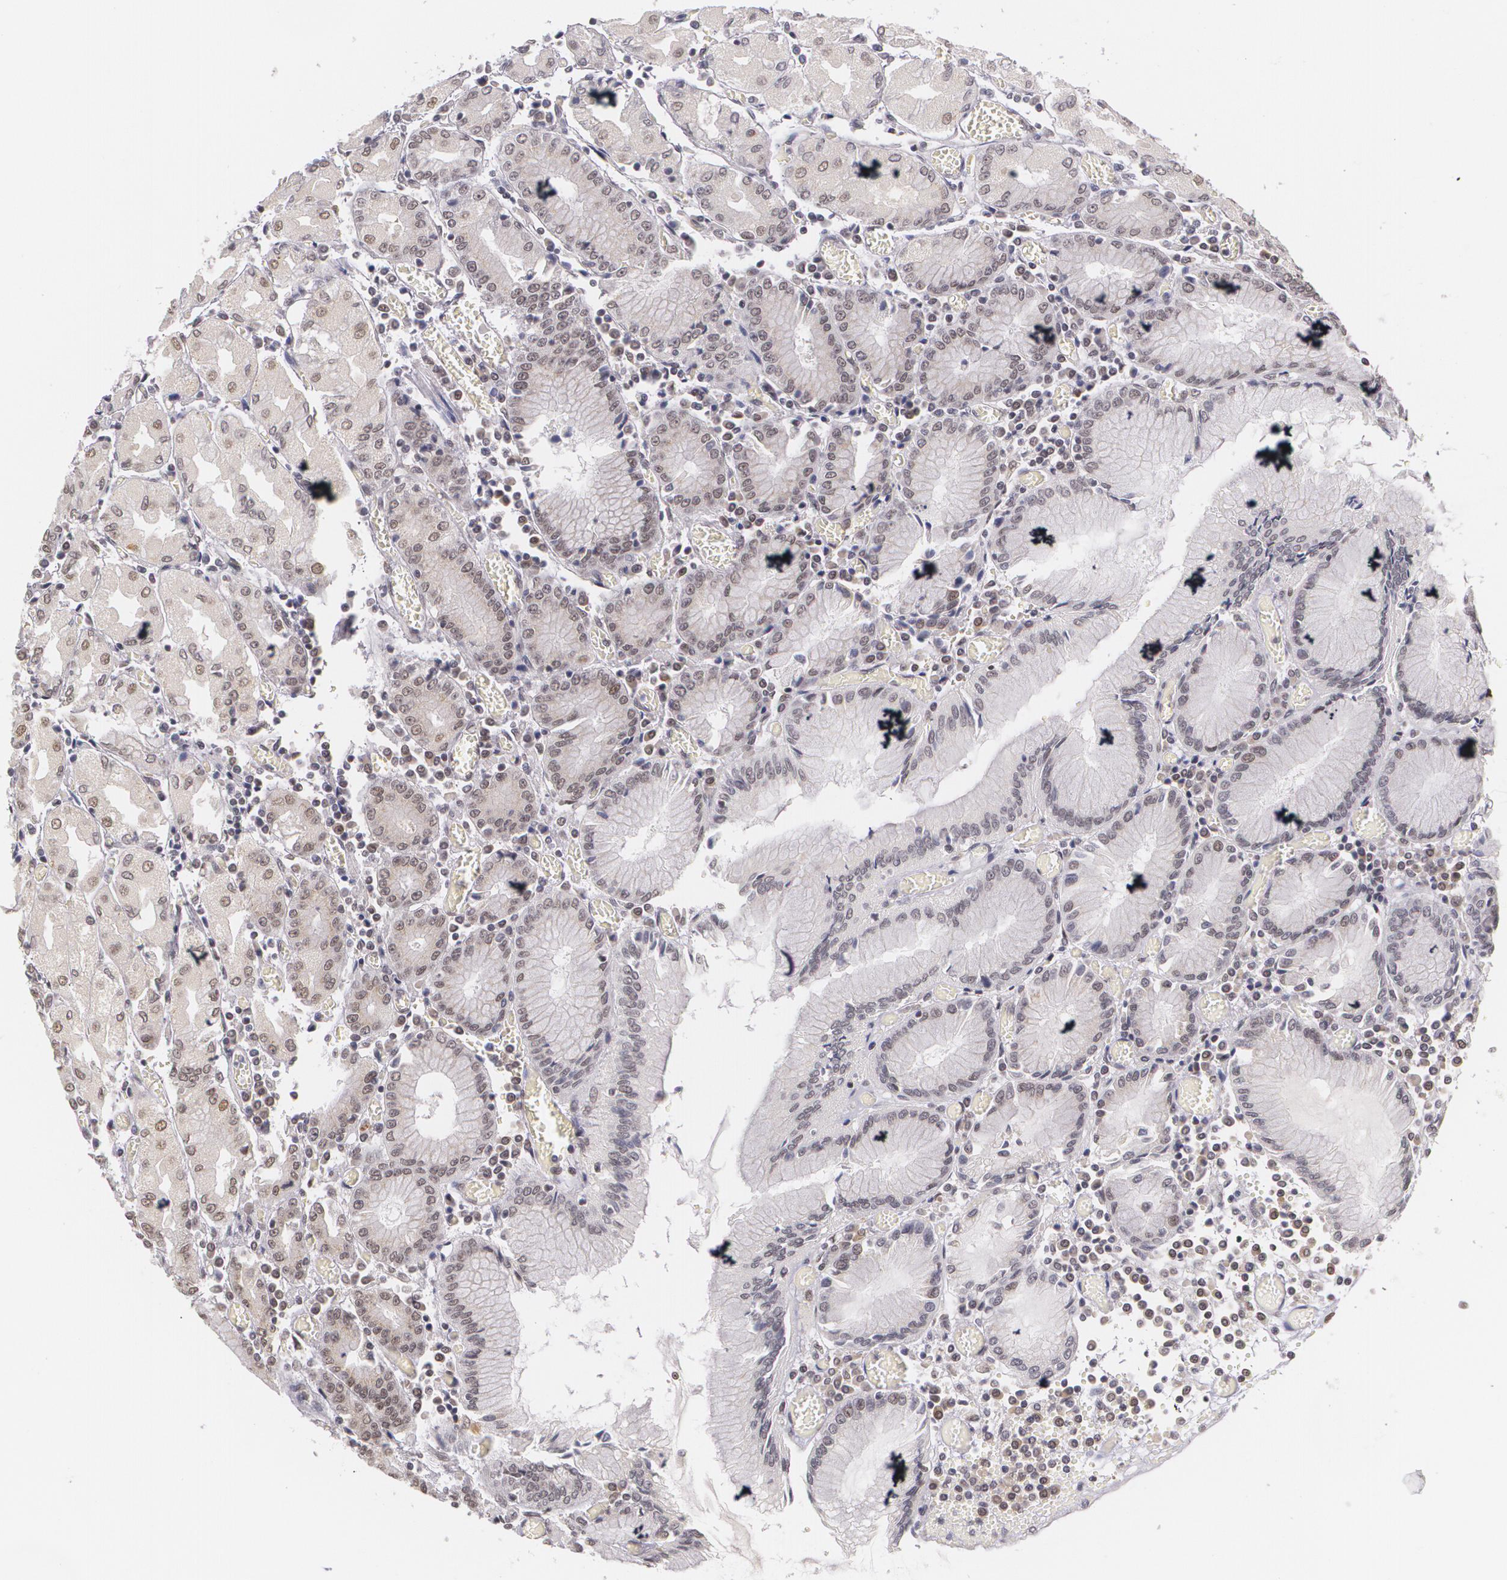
{"staining": {"intensity": "moderate", "quantity": "25%-75%", "location": "nuclear"}, "tissue": "stomach", "cell_type": "Glandular cells", "image_type": "normal", "snomed": [{"axis": "morphology", "description": "Normal tissue, NOS"}, {"axis": "topography", "description": "Stomach, upper"}], "caption": "A brown stain shows moderate nuclear expression of a protein in glandular cells of normal human stomach.", "gene": "ALX1", "patient": {"sex": "male", "age": 78}}